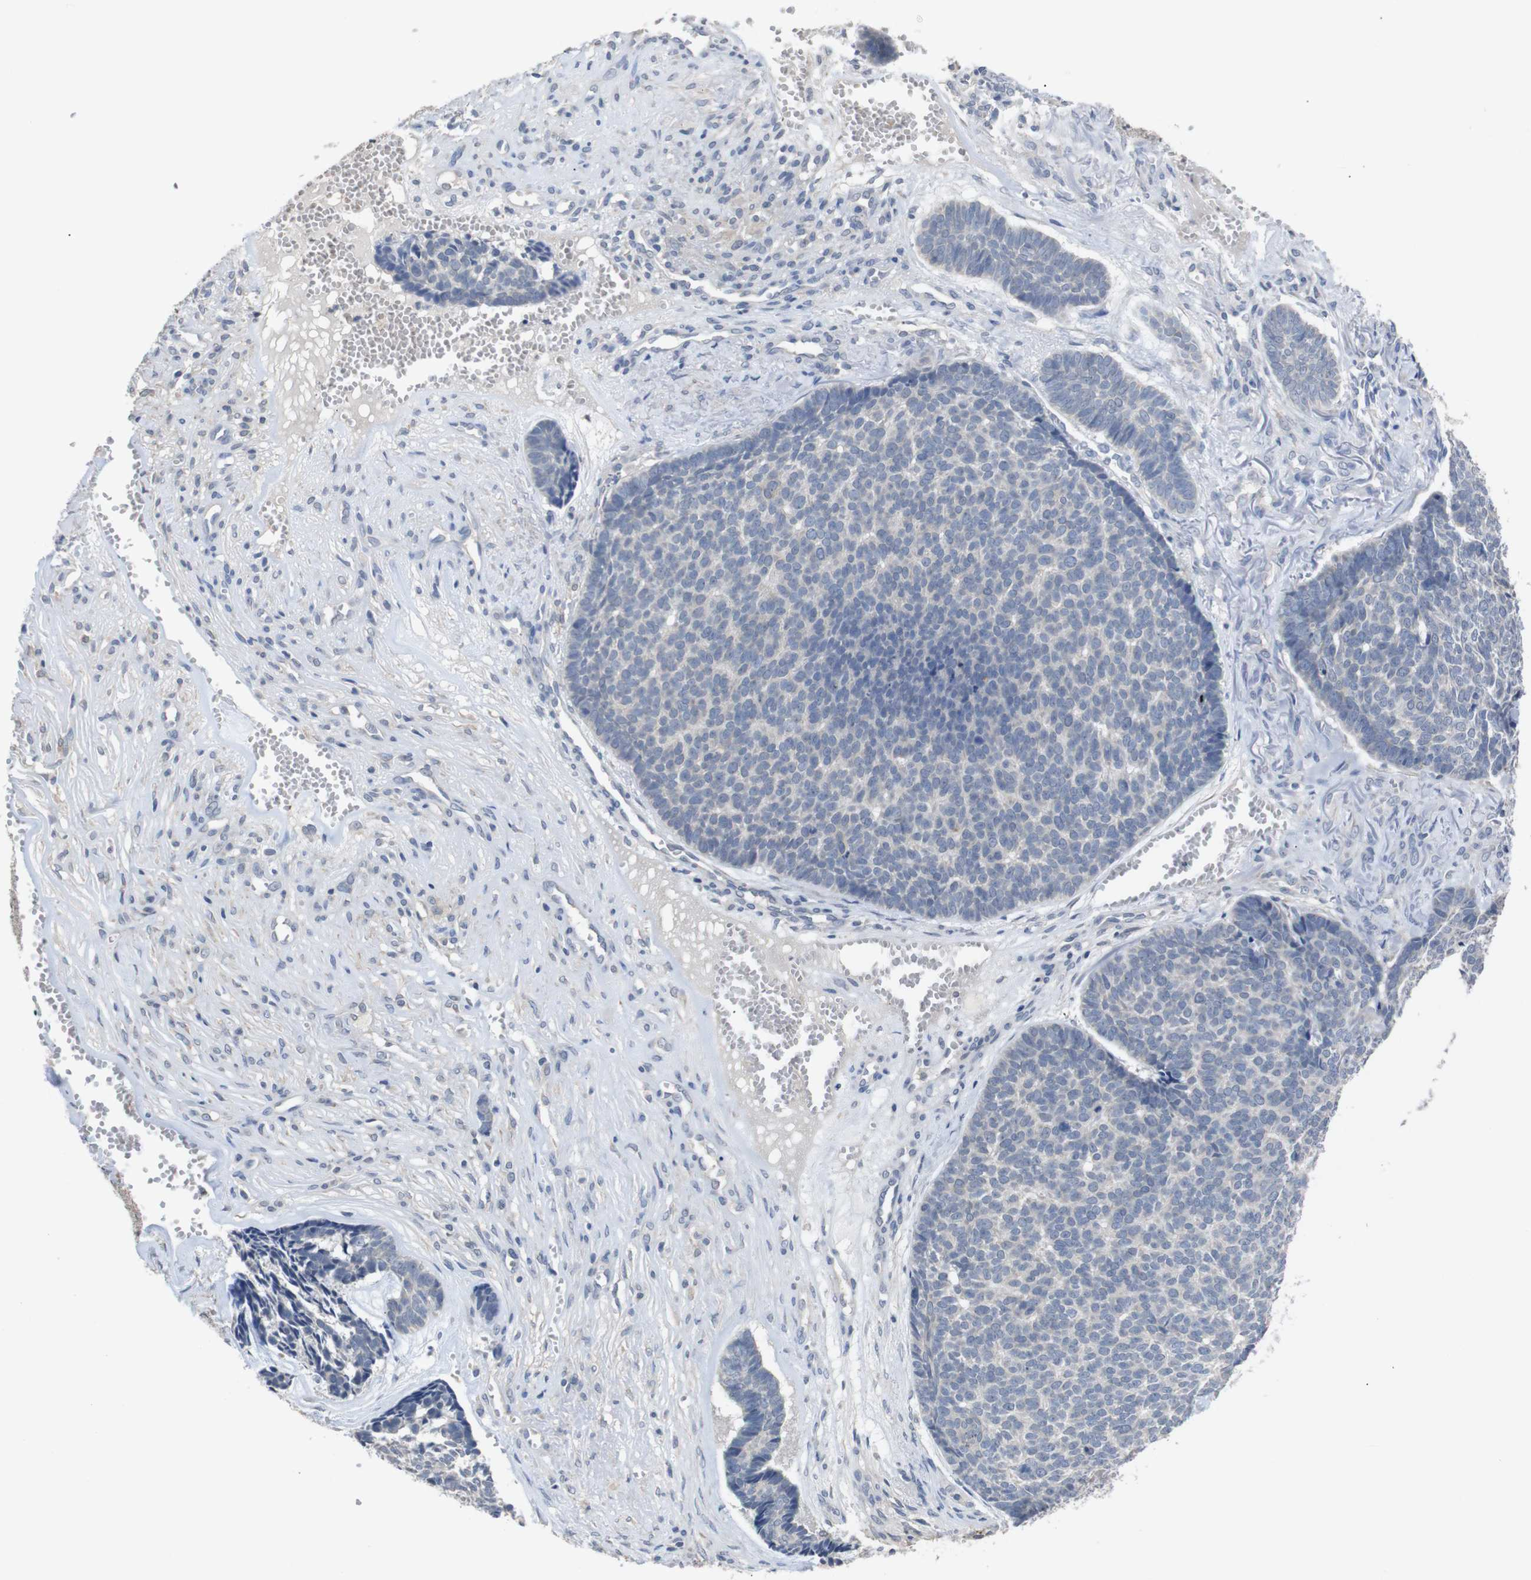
{"staining": {"intensity": "negative", "quantity": "none", "location": "none"}, "tissue": "skin cancer", "cell_type": "Tumor cells", "image_type": "cancer", "snomed": [{"axis": "morphology", "description": "Basal cell carcinoma"}, {"axis": "topography", "description": "Skin"}], "caption": "IHC of human skin cancer (basal cell carcinoma) shows no positivity in tumor cells.", "gene": "HNF1A", "patient": {"sex": "male", "age": 84}}